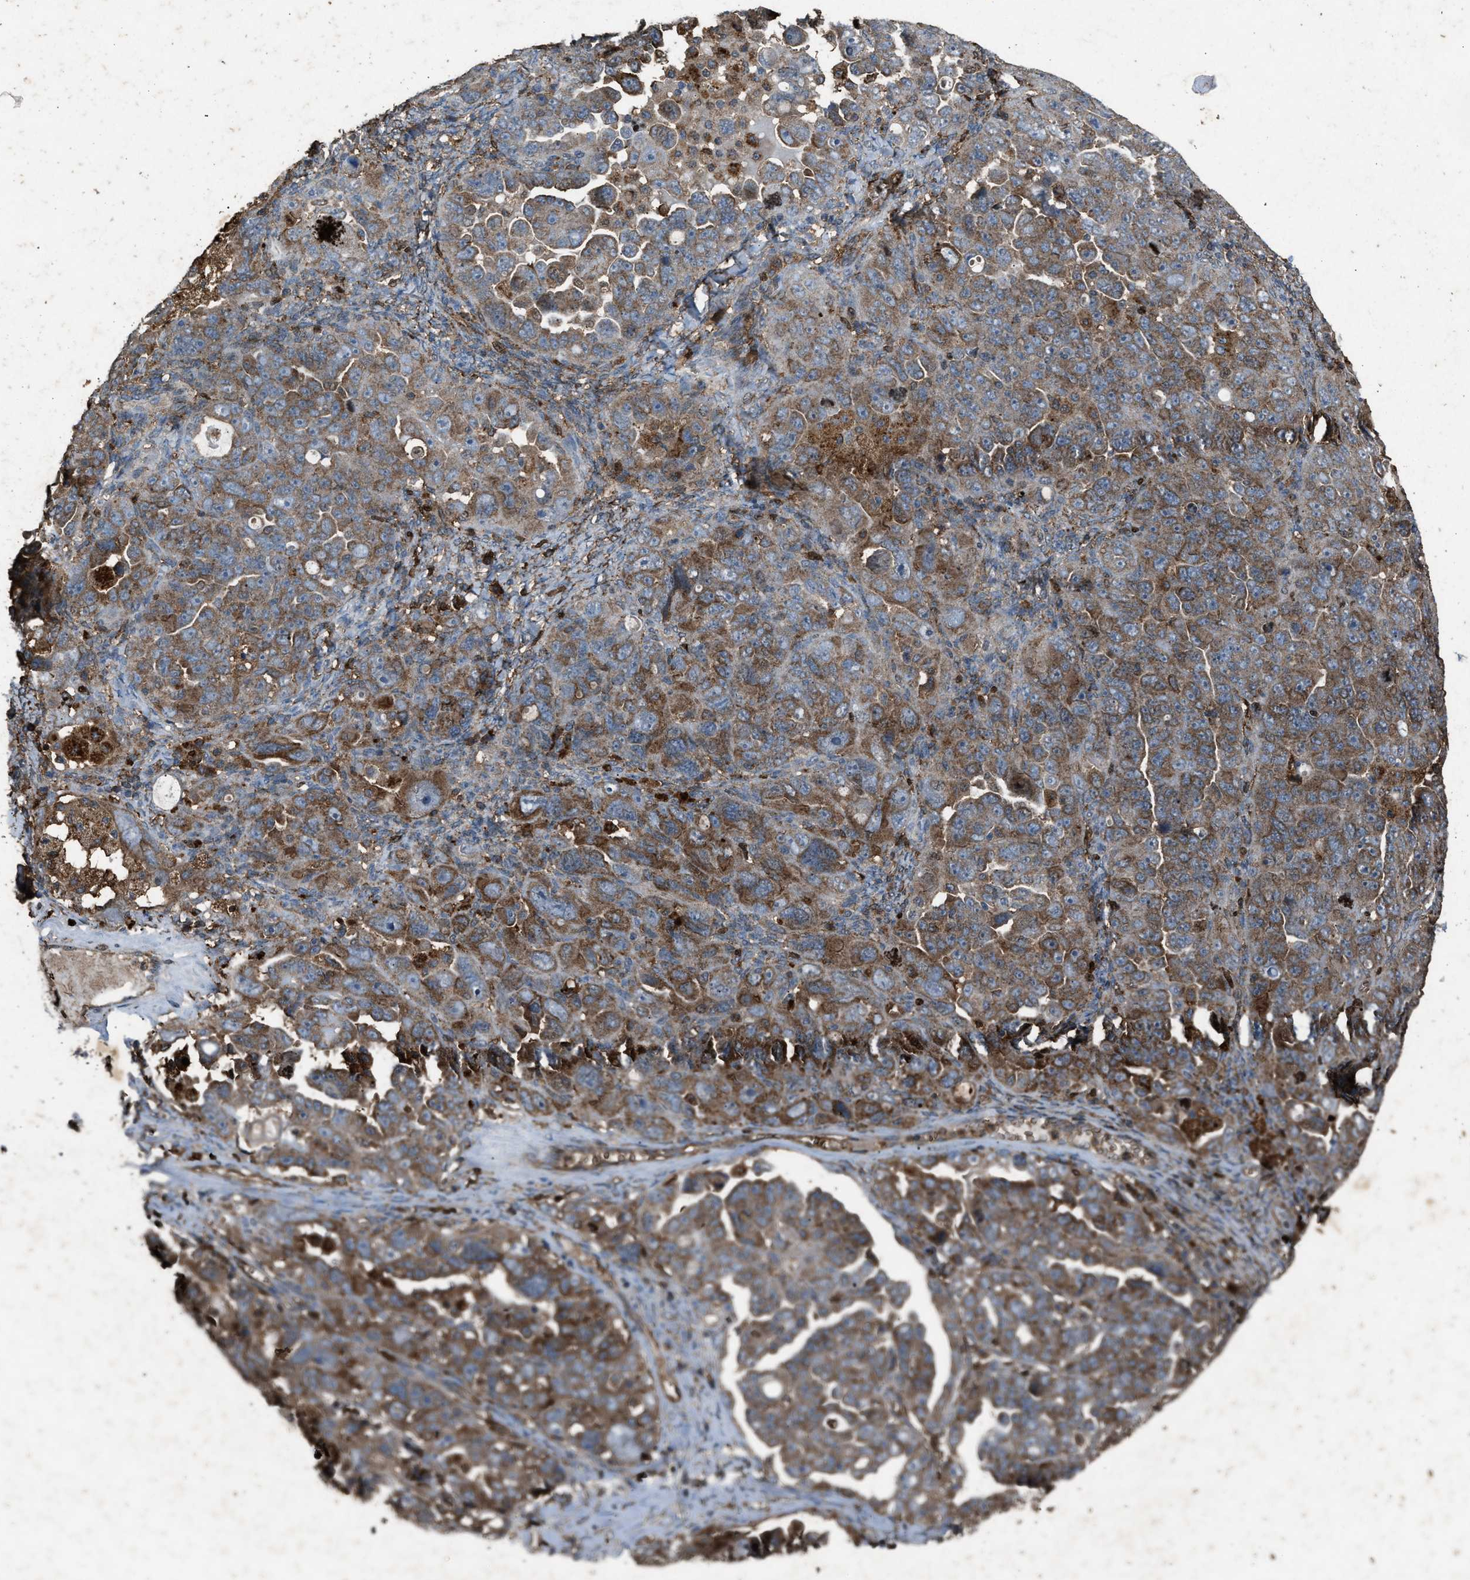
{"staining": {"intensity": "moderate", "quantity": ">75%", "location": "cytoplasmic/membranous"}, "tissue": "ovarian cancer", "cell_type": "Tumor cells", "image_type": "cancer", "snomed": [{"axis": "morphology", "description": "Cystadenocarcinoma, serous, NOS"}, {"axis": "topography", "description": "Ovary"}], "caption": "Ovarian serous cystadenocarcinoma stained with immunohistochemistry displays moderate cytoplasmic/membranous expression in about >75% of tumor cells. (Stains: DAB in brown, nuclei in blue, Microscopy: brightfield microscopy at high magnification).", "gene": "PSMD1", "patient": {"sex": "female", "age": 66}}